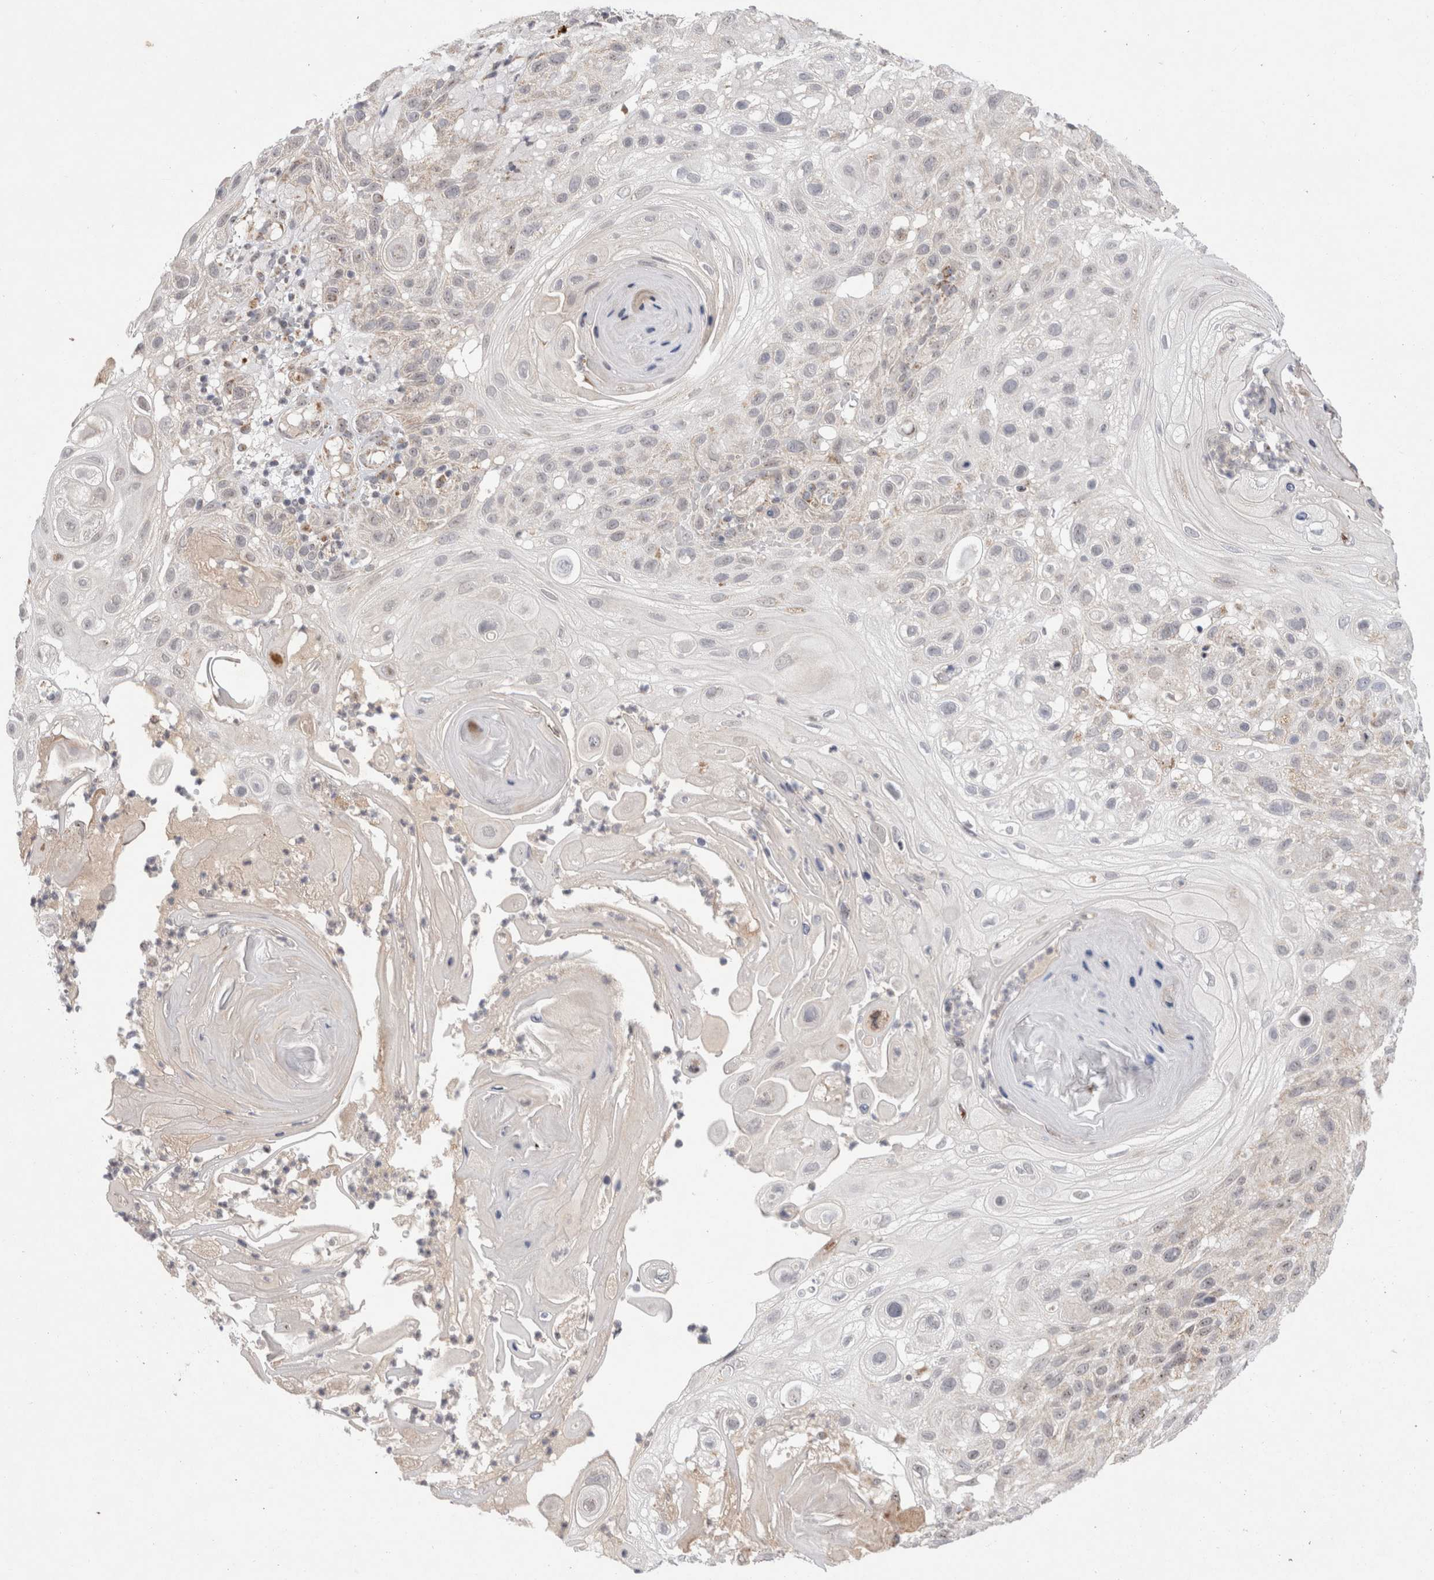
{"staining": {"intensity": "weak", "quantity": "<25%", "location": "nuclear"}, "tissue": "skin cancer", "cell_type": "Tumor cells", "image_type": "cancer", "snomed": [{"axis": "morphology", "description": "Normal tissue, NOS"}, {"axis": "morphology", "description": "Squamous cell carcinoma, NOS"}, {"axis": "topography", "description": "Skin"}], "caption": "The image reveals no significant positivity in tumor cells of skin cancer (squamous cell carcinoma).", "gene": "MRPL37", "patient": {"sex": "female", "age": 96}}